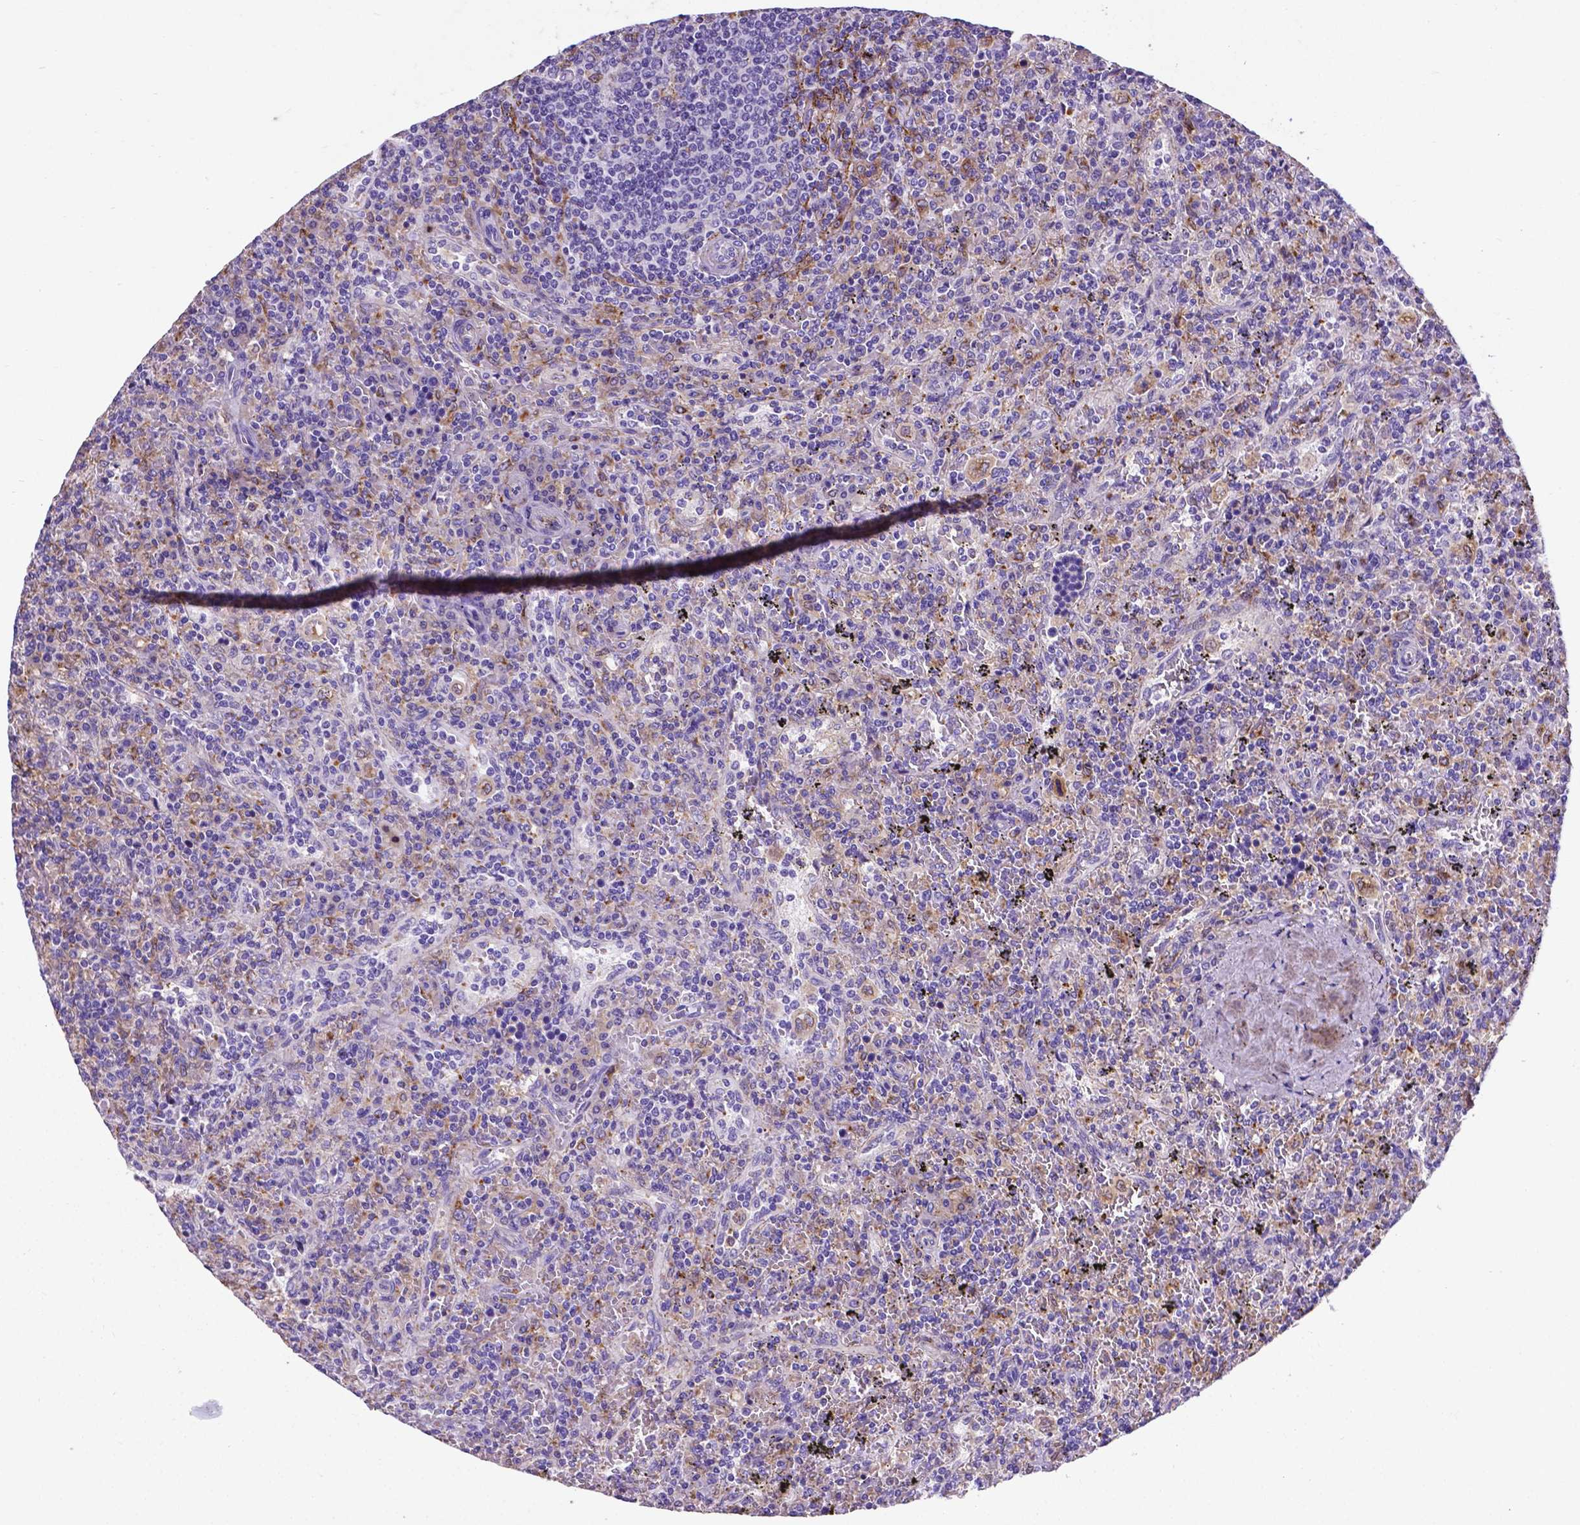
{"staining": {"intensity": "negative", "quantity": "none", "location": "none"}, "tissue": "lymphoma", "cell_type": "Tumor cells", "image_type": "cancer", "snomed": [{"axis": "morphology", "description": "Malignant lymphoma, non-Hodgkin's type, Low grade"}, {"axis": "topography", "description": "Spleen"}], "caption": "Immunohistochemistry micrograph of low-grade malignant lymphoma, non-Hodgkin's type stained for a protein (brown), which shows no positivity in tumor cells.", "gene": "APOE", "patient": {"sex": "male", "age": 62}}